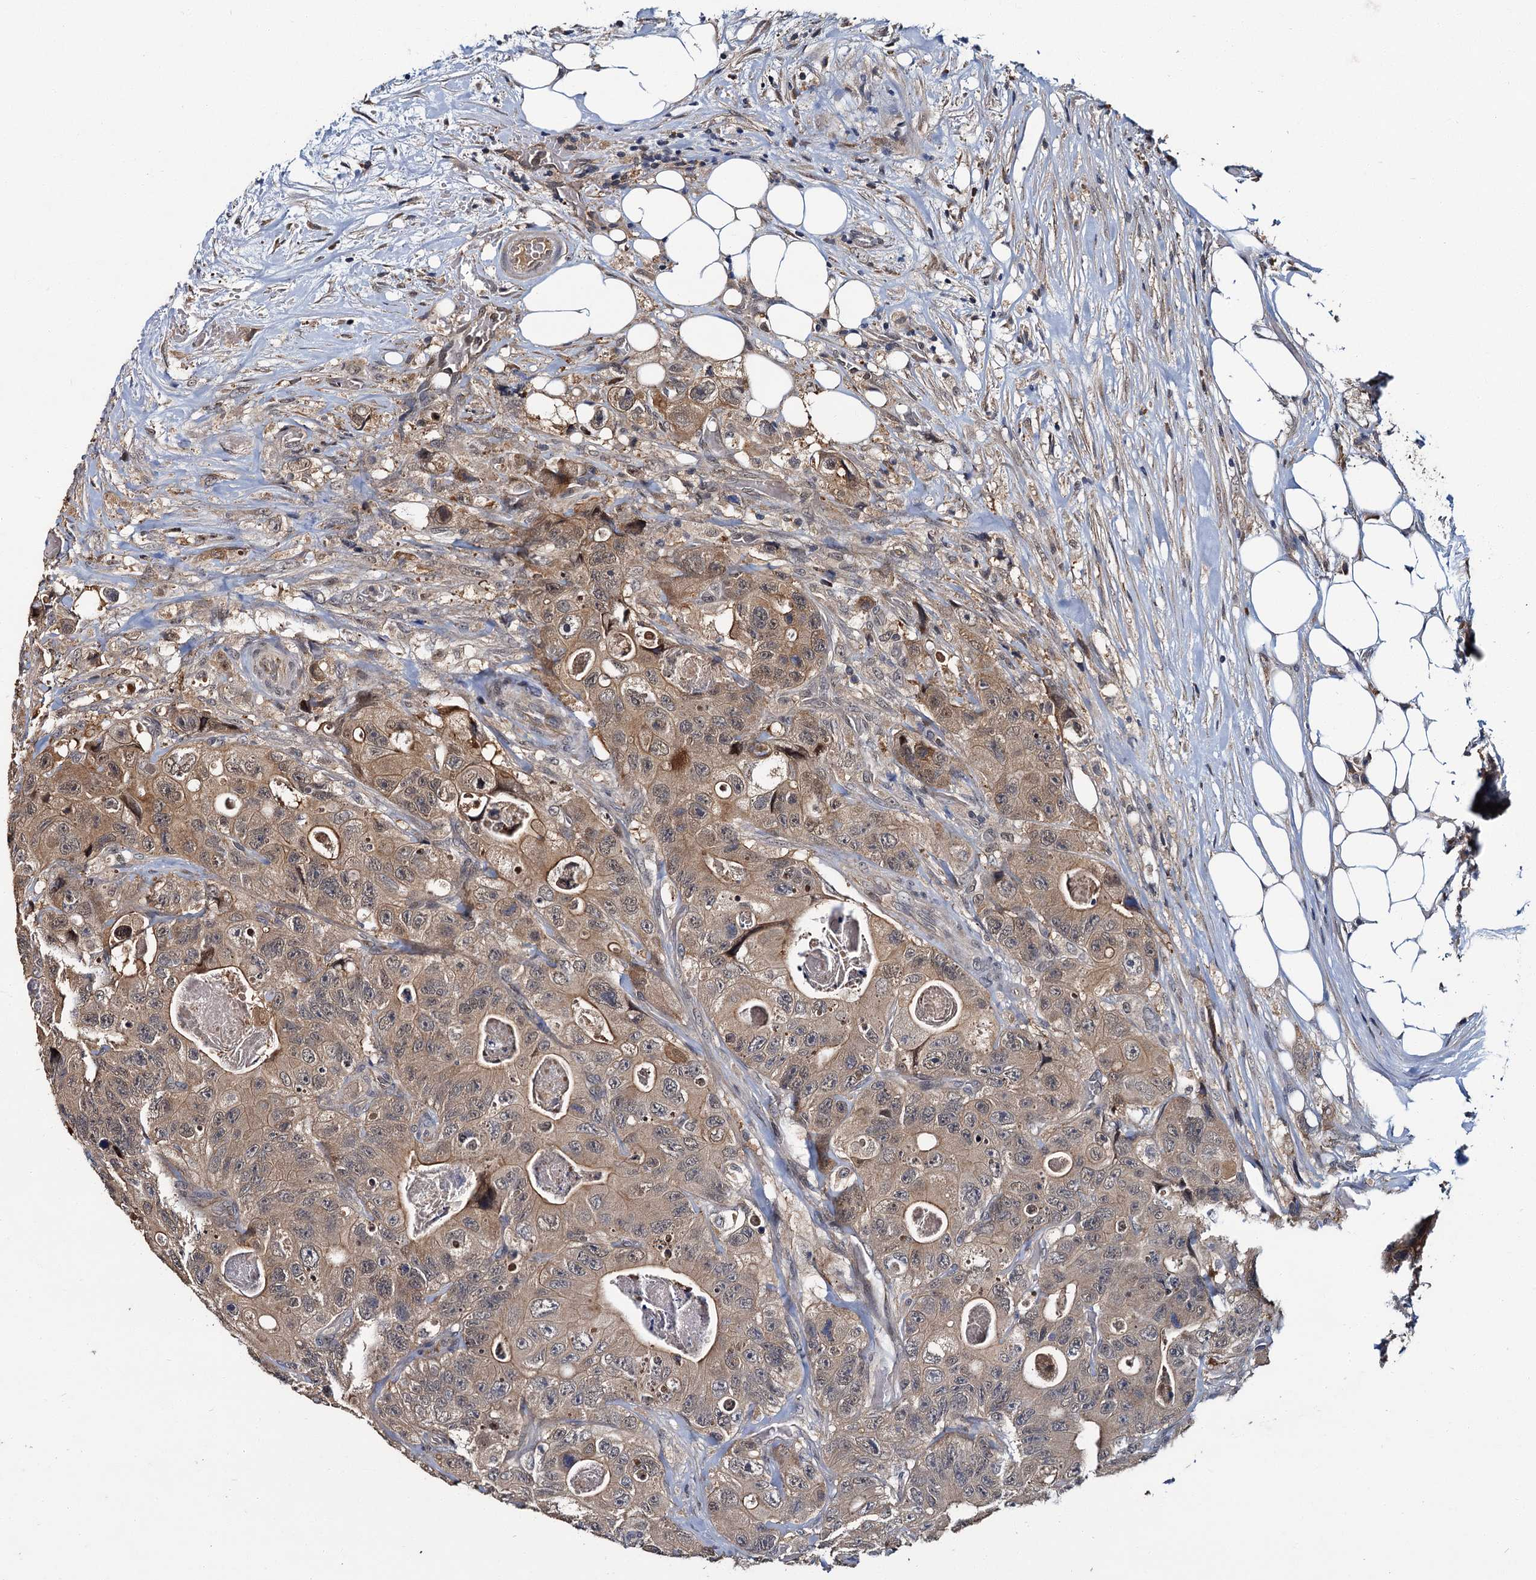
{"staining": {"intensity": "weak", "quantity": ">75%", "location": "cytoplasmic/membranous"}, "tissue": "colorectal cancer", "cell_type": "Tumor cells", "image_type": "cancer", "snomed": [{"axis": "morphology", "description": "Adenocarcinoma, NOS"}, {"axis": "topography", "description": "Colon"}], "caption": "The histopathology image demonstrates a brown stain indicating the presence of a protein in the cytoplasmic/membranous of tumor cells in colorectal adenocarcinoma.", "gene": "SLC46A3", "patient": {"sex": "female", "age": 46}}